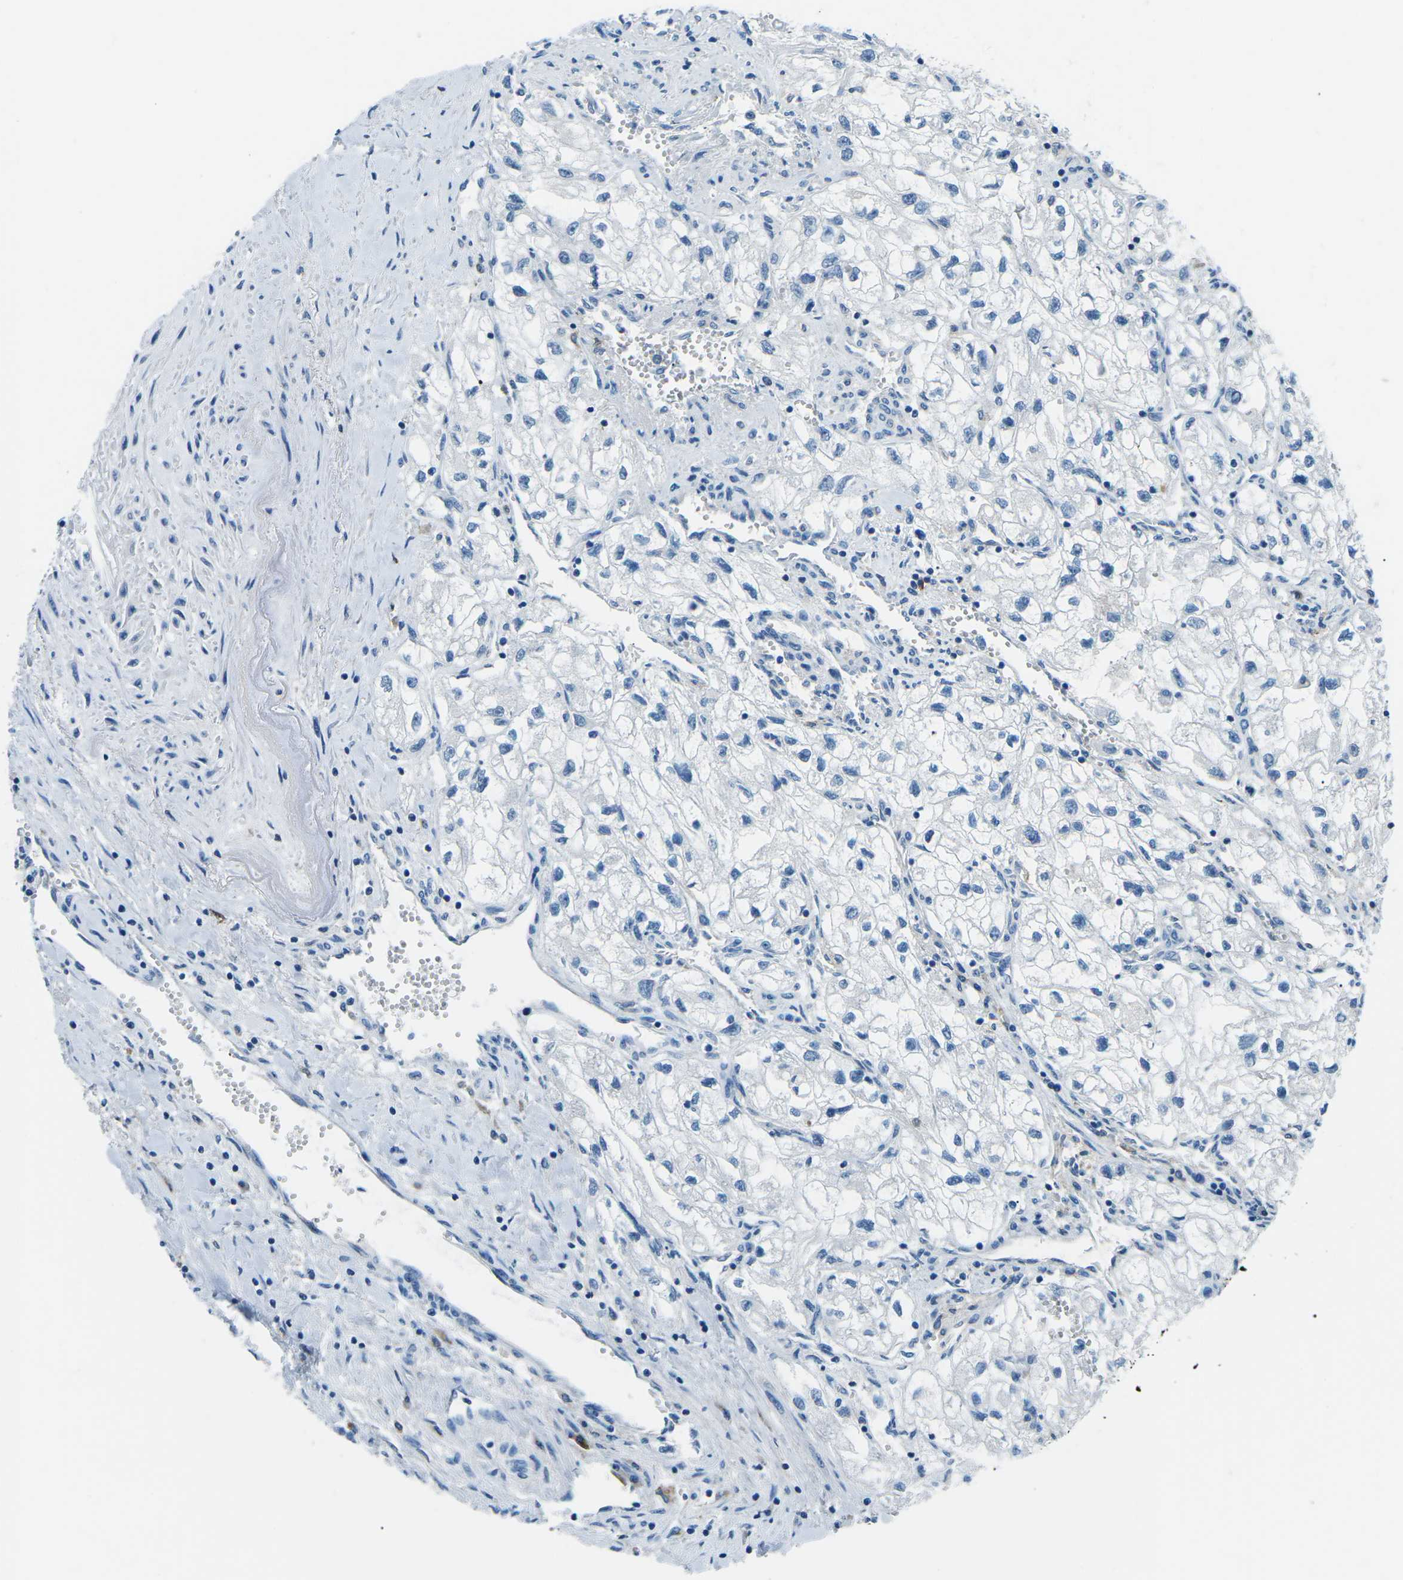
{"staining": {"intensity": "negative", "quantity": "none", "location": "none"}, "tissue": "renal cancer", "cell_type": "Tumor cells", "image_type": "cancer", "snomed": [{"axis": "morphology", "description": "Adenocarcinoma, NOS"}, {"axis": "topography", "description": "Kidney"}], "caption": "A micrograph of renal adenocarcinoma stained for a protein shows no brown staining in tumor cells. (DAB (3,3'-diaminobenzidine) IHC visualized using brightfield microscopy, high magnification).", "gene": "CD1D", "patient": {"sex": "female", "age": 70}}